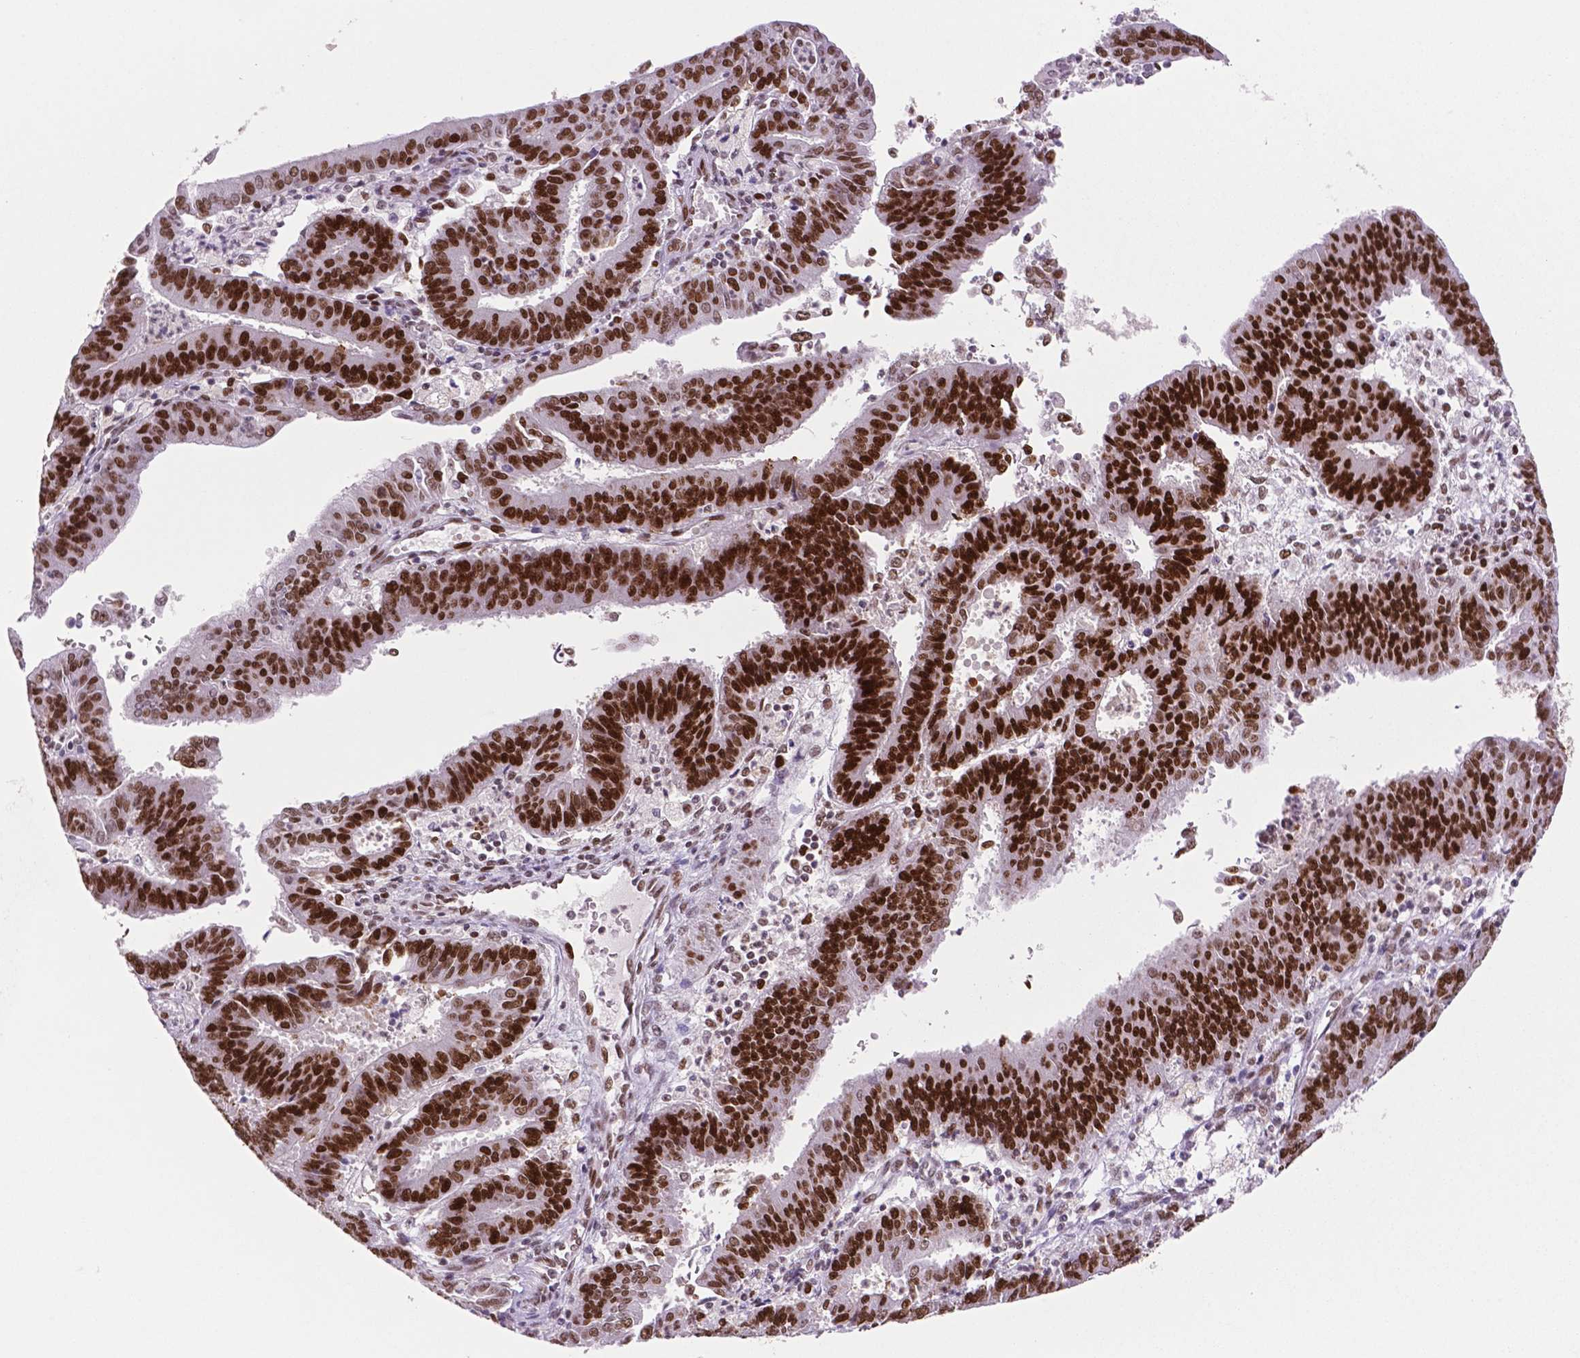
{"staining": {"intensity": "strong", "quantity": ">75%", "location": "nuclear"}, "tissue": "endometrial cancer", "cell_type": "Tumor cells", "image_type": "cancer", "snomed": [{"axis": "morphology", "description": "Adenocarcinoma, NOS"}, {"axis": "topography", "description": "Endometrium"}], "caption": "A brown stain shows strong nuclear staining of a protein in endometrial adenocarcinoma tumor cells.", "gene": "MSH6", "patient": {"sex": "female", "age": 73}}